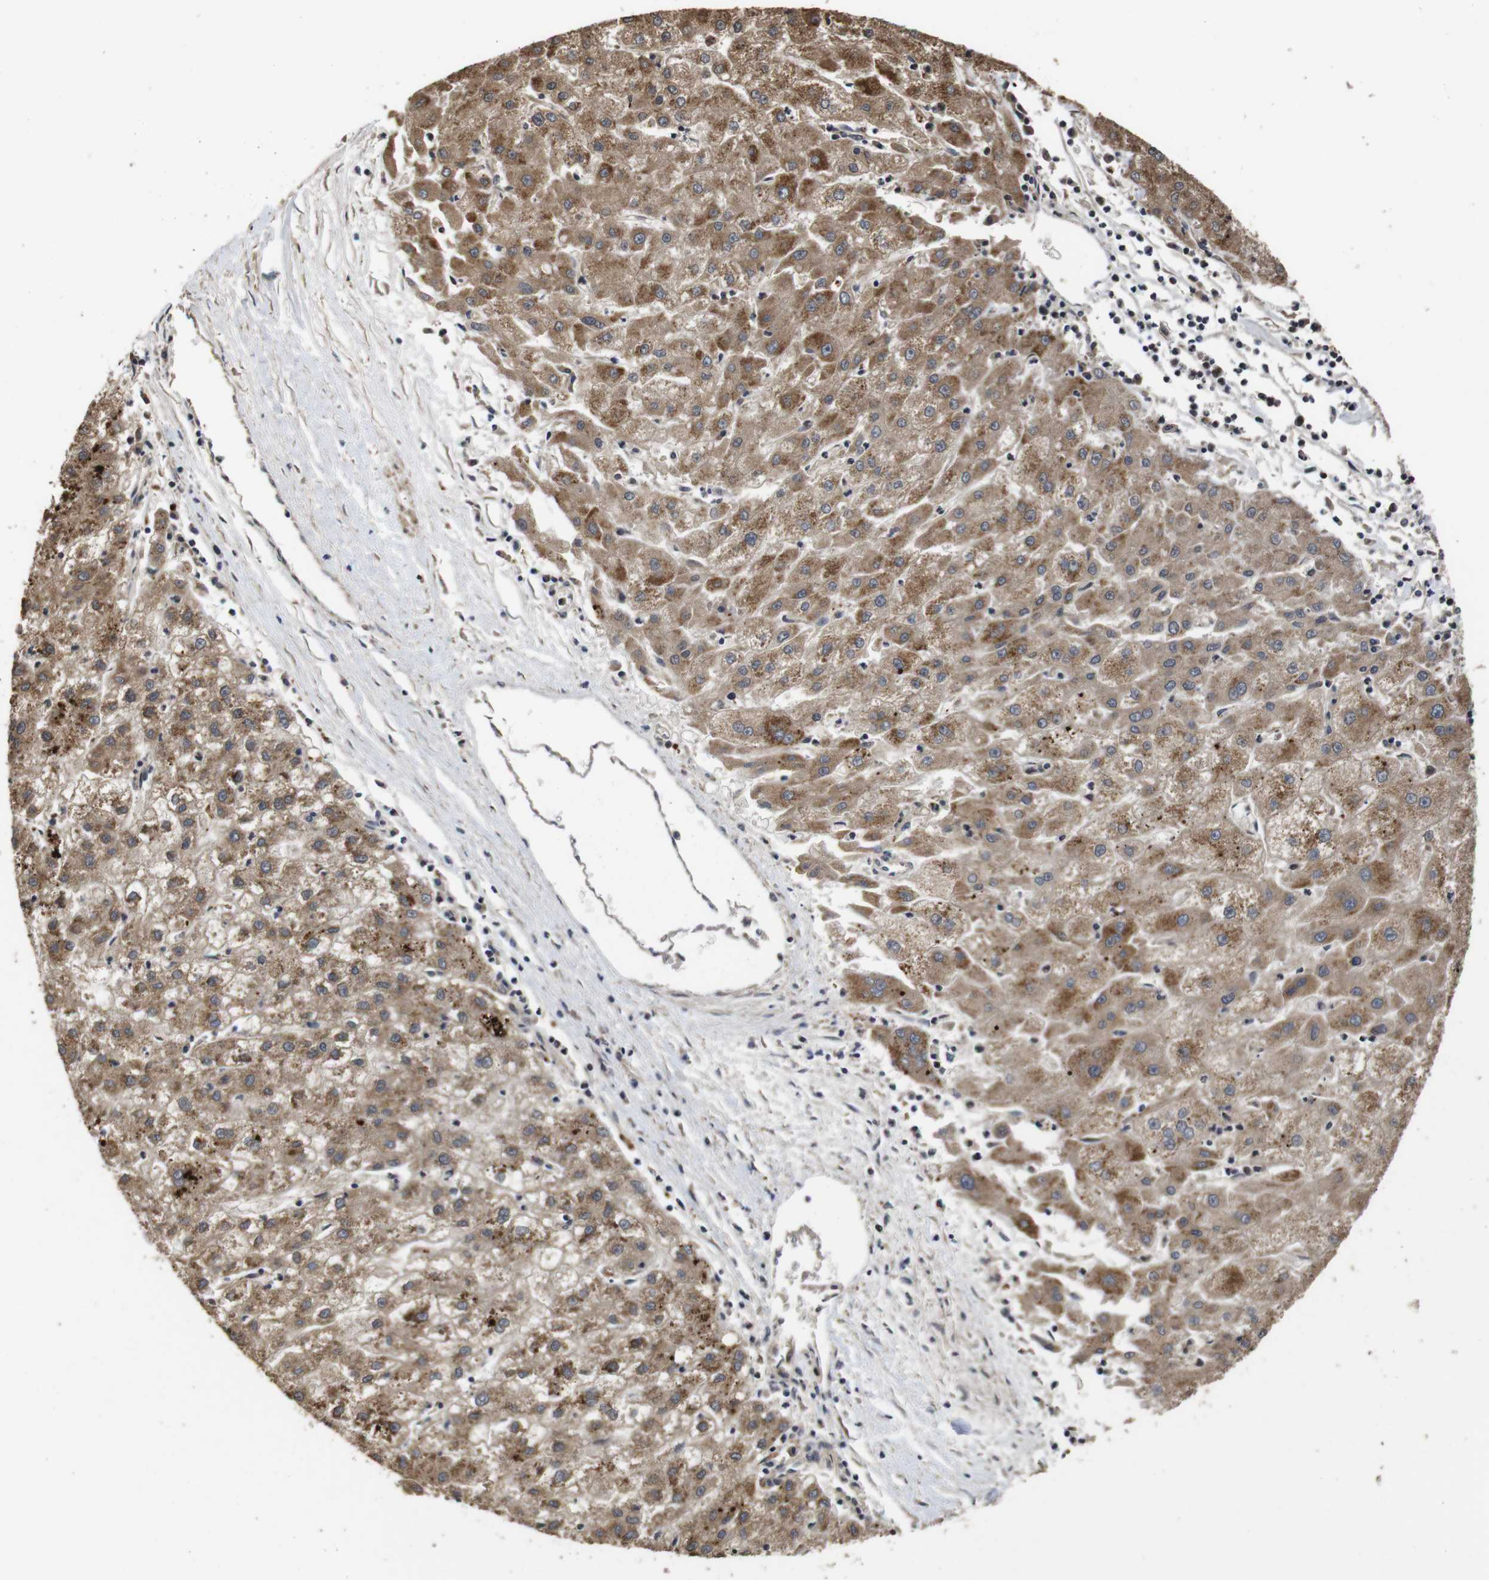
{"staining": {"intensity": "moderate", "quantity": ">75%", "location": "cytoplasmic/membranous"}, "tissue": "liver cancer", "cell_type": "Tumor cells", "image_type": "cancer", "snomed": [{"axis": "morphology", "description": "Carcinoma, Hepatocellular, NOS"}, {"axis": "topography", "description": "Liver"}], "caption": "Immunohistochemistry (IHC) of hepatocellular carcinoma (liver) demonstrates medium levels of moderate cytoplasmic/membranous expression in about >75% of tumor cells.", "gene": "PTPN14", "patient": {"sex": "male", "age": 72}}